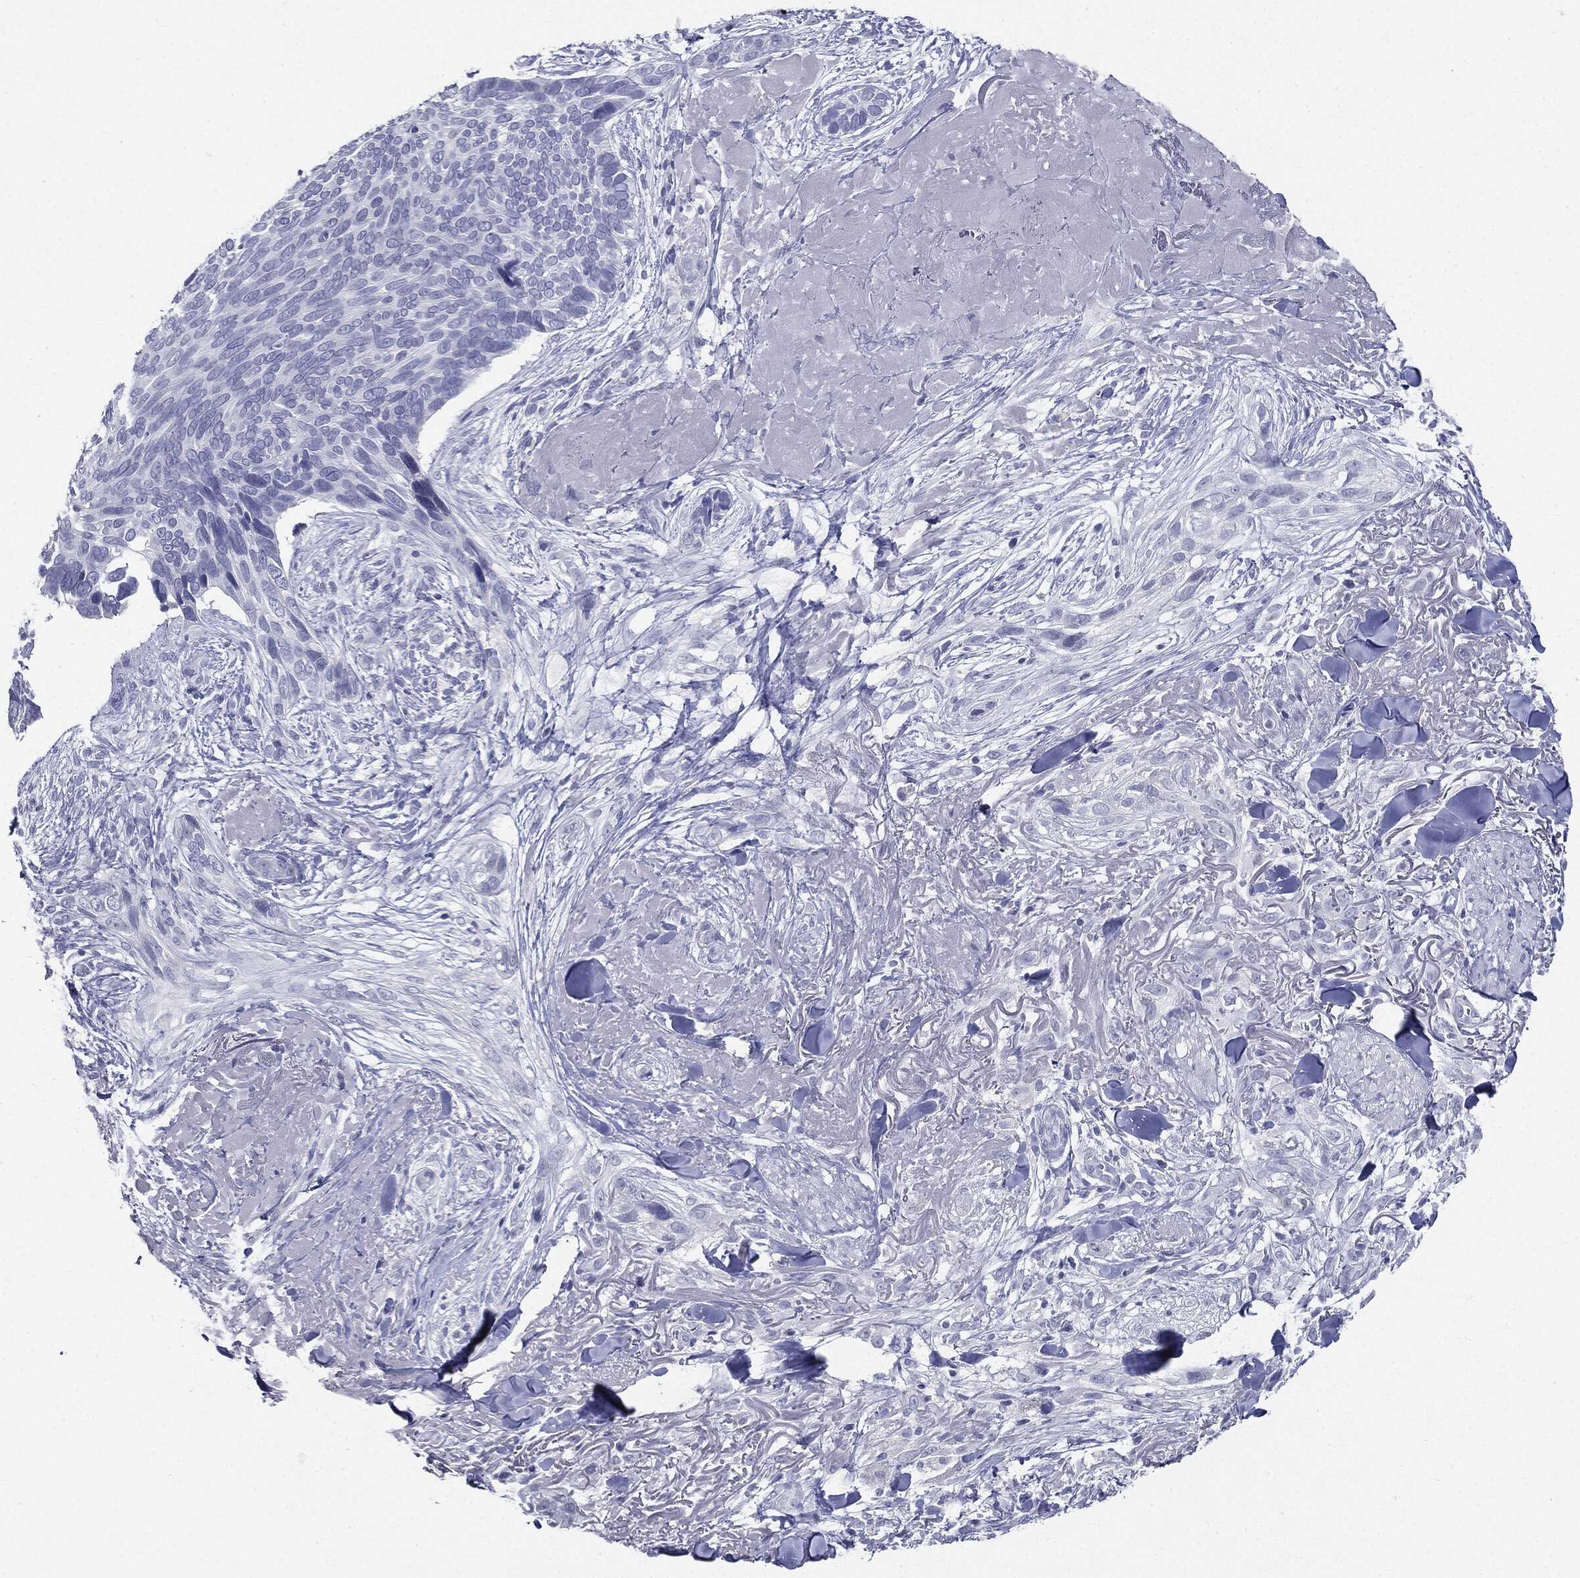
{"staining": {"intensity": "negative", "quantity": "none", "location": "none"}, "tissue": "skin cancer", "cell_type": "Tumor cells", "image_type": "cancer", "snomed": [{"axis": "morphology", "description": "Basal cell carcinoma"}, {"axis": "topography", "description": "Skin"}], "caption": "There is no significant positivity in tumor cells of skin cancer. (Immunohistochemistry (ihc), brightfield microscopy, high magnification).", "gene": "CGB1", "patient": {"sex": "male", "age": 91}}